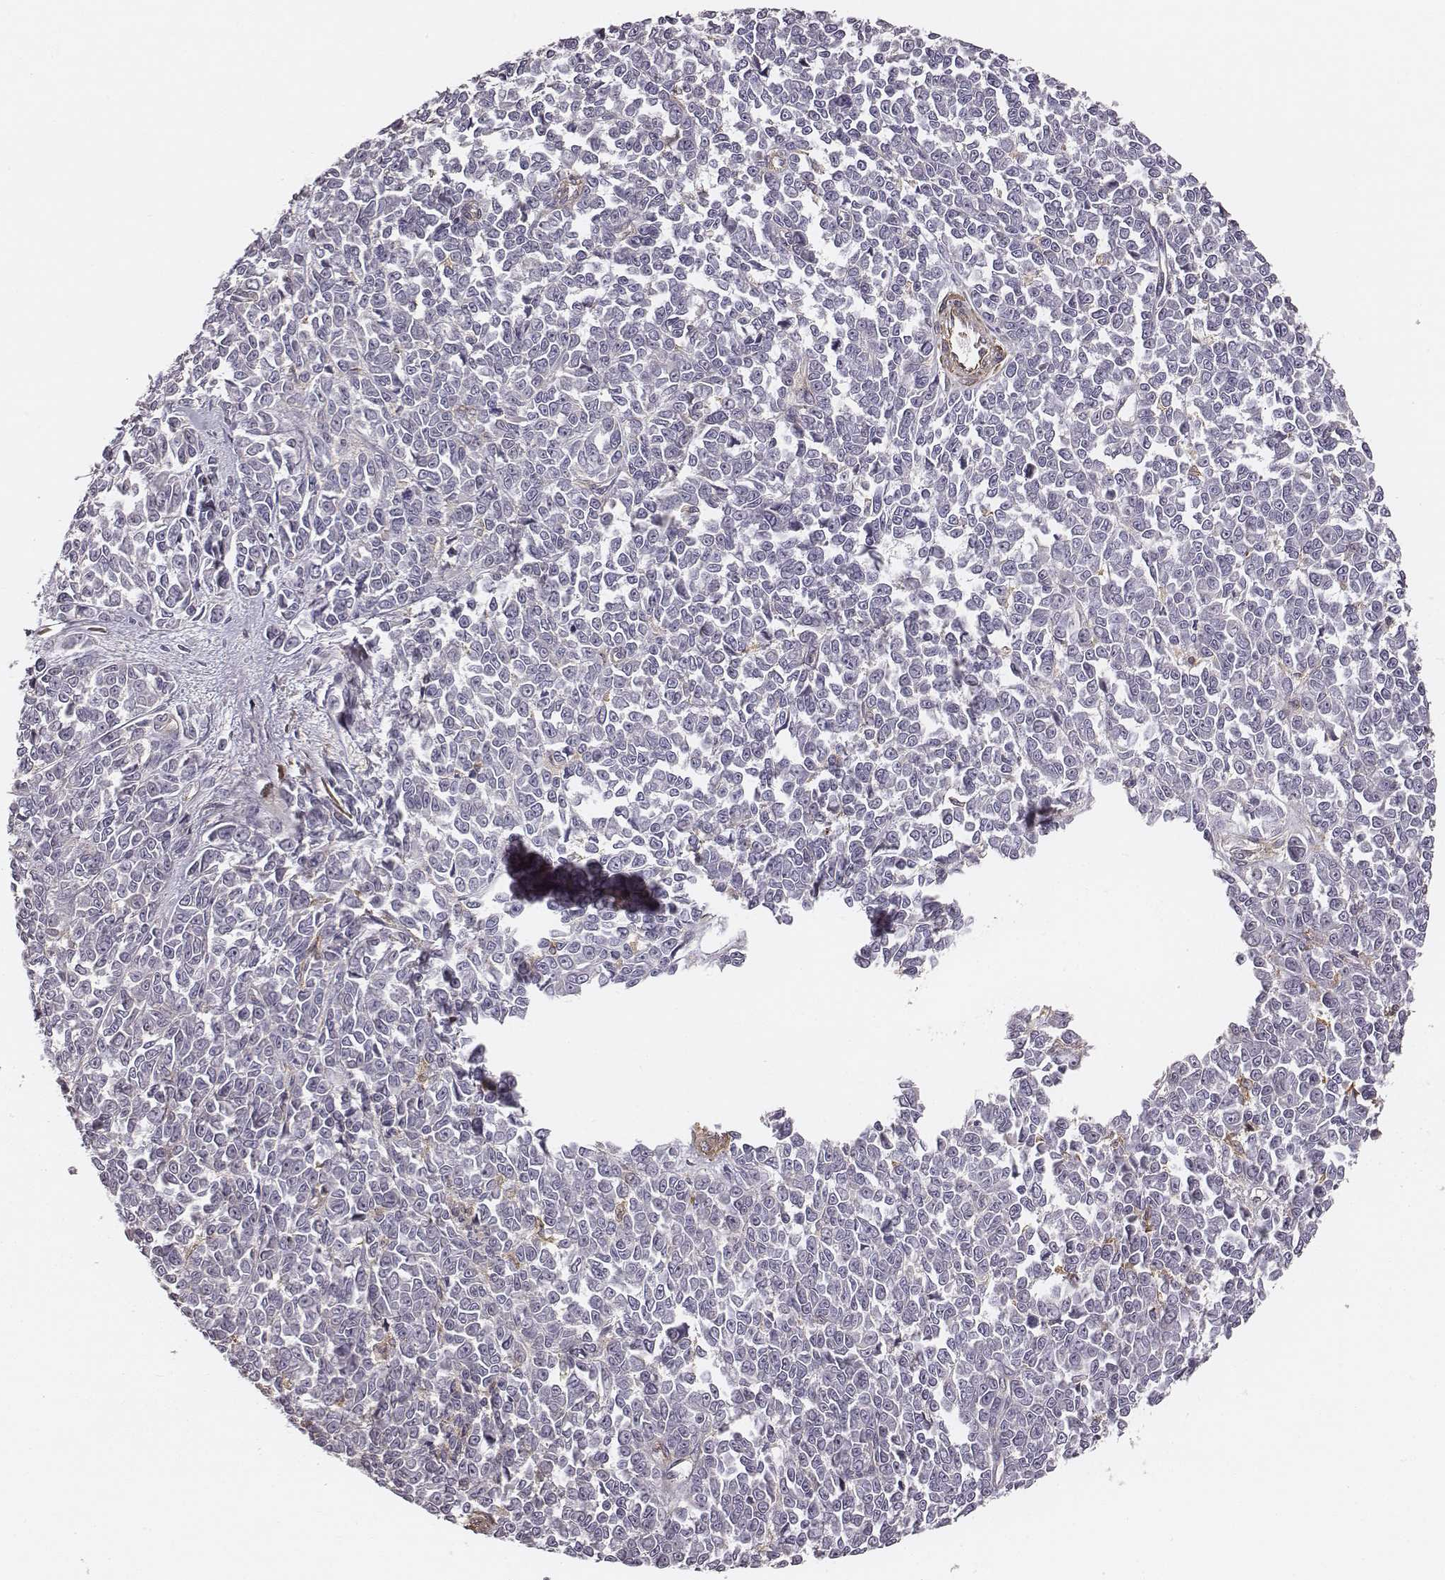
{"staining": {"intensity": "negative", "quantity": "none", "location": "none"}, "tissue": "melanoma", "cell_type": "Tumor cells", "image_type": "cancer", "snomed": [{"axis": "morphology", "description": "Malignant melanoma, NOS"}, {"axis": "topography", "description": "Skin"}], "caption": "IHC micrograph of human malignant melanoma stained for a protein (brown), which demonstrates no staining in tumor cells. (Immunohistochemistry, brightfield microscopy, high magnification).", "gene": "ZYX", "patient": {"sex": "female", "age": 95}}